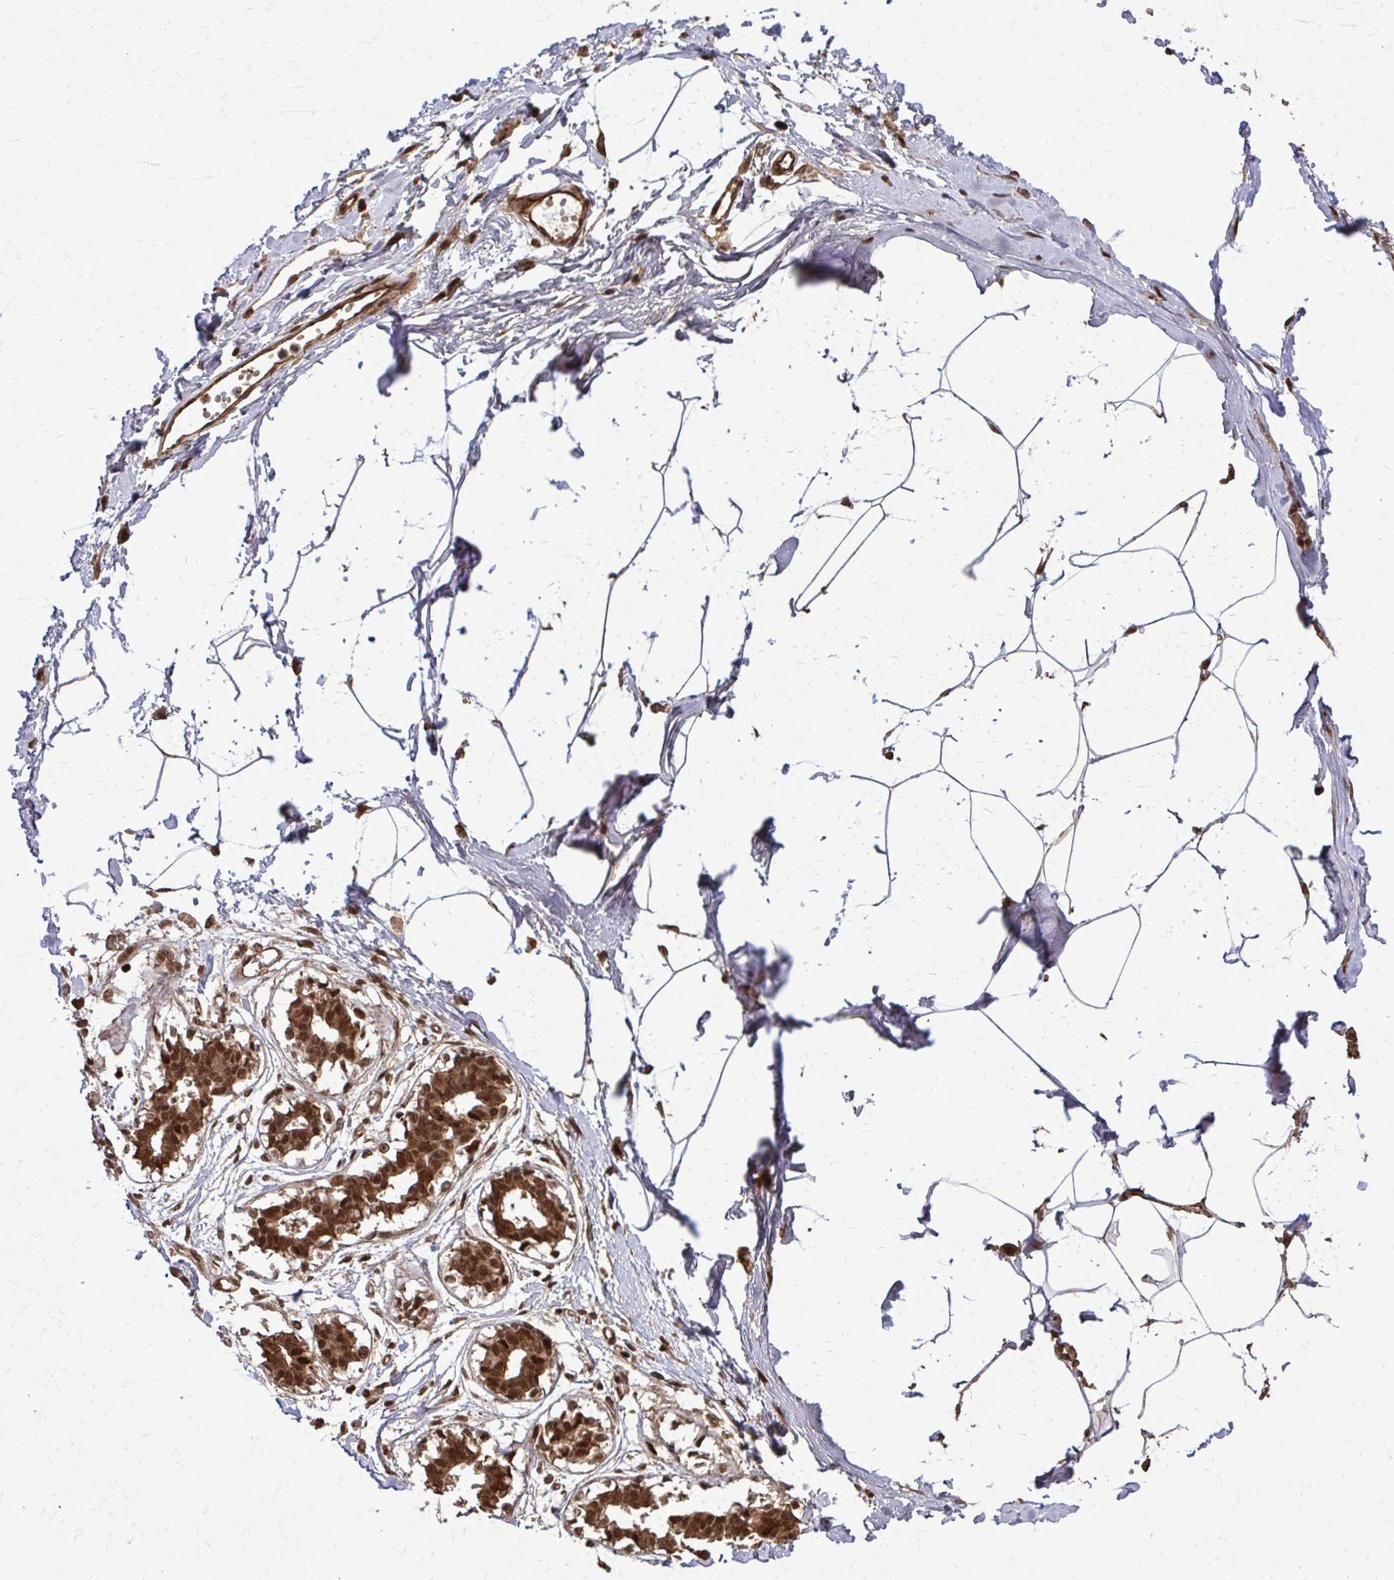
{"staining": {"intensity": "weak", "quantity": "25%-75%", "location": "nuclear"}, "tissue": "breast", "cell_type": "Adipocytes", "image_type": "normal", "snomed": [{"axis": "morphology", "description": "Normal tissue, NOS"}, {"axis": "topography", "description": "Breast"}], "caption": "A high-resolution histopathology image shows IHC staining of normal breast, which reveals weak nuclear positivity in about 25%-75% of adipocytes.", "gene": "SS18", "patient": {"sex": "female", "age": 45}}